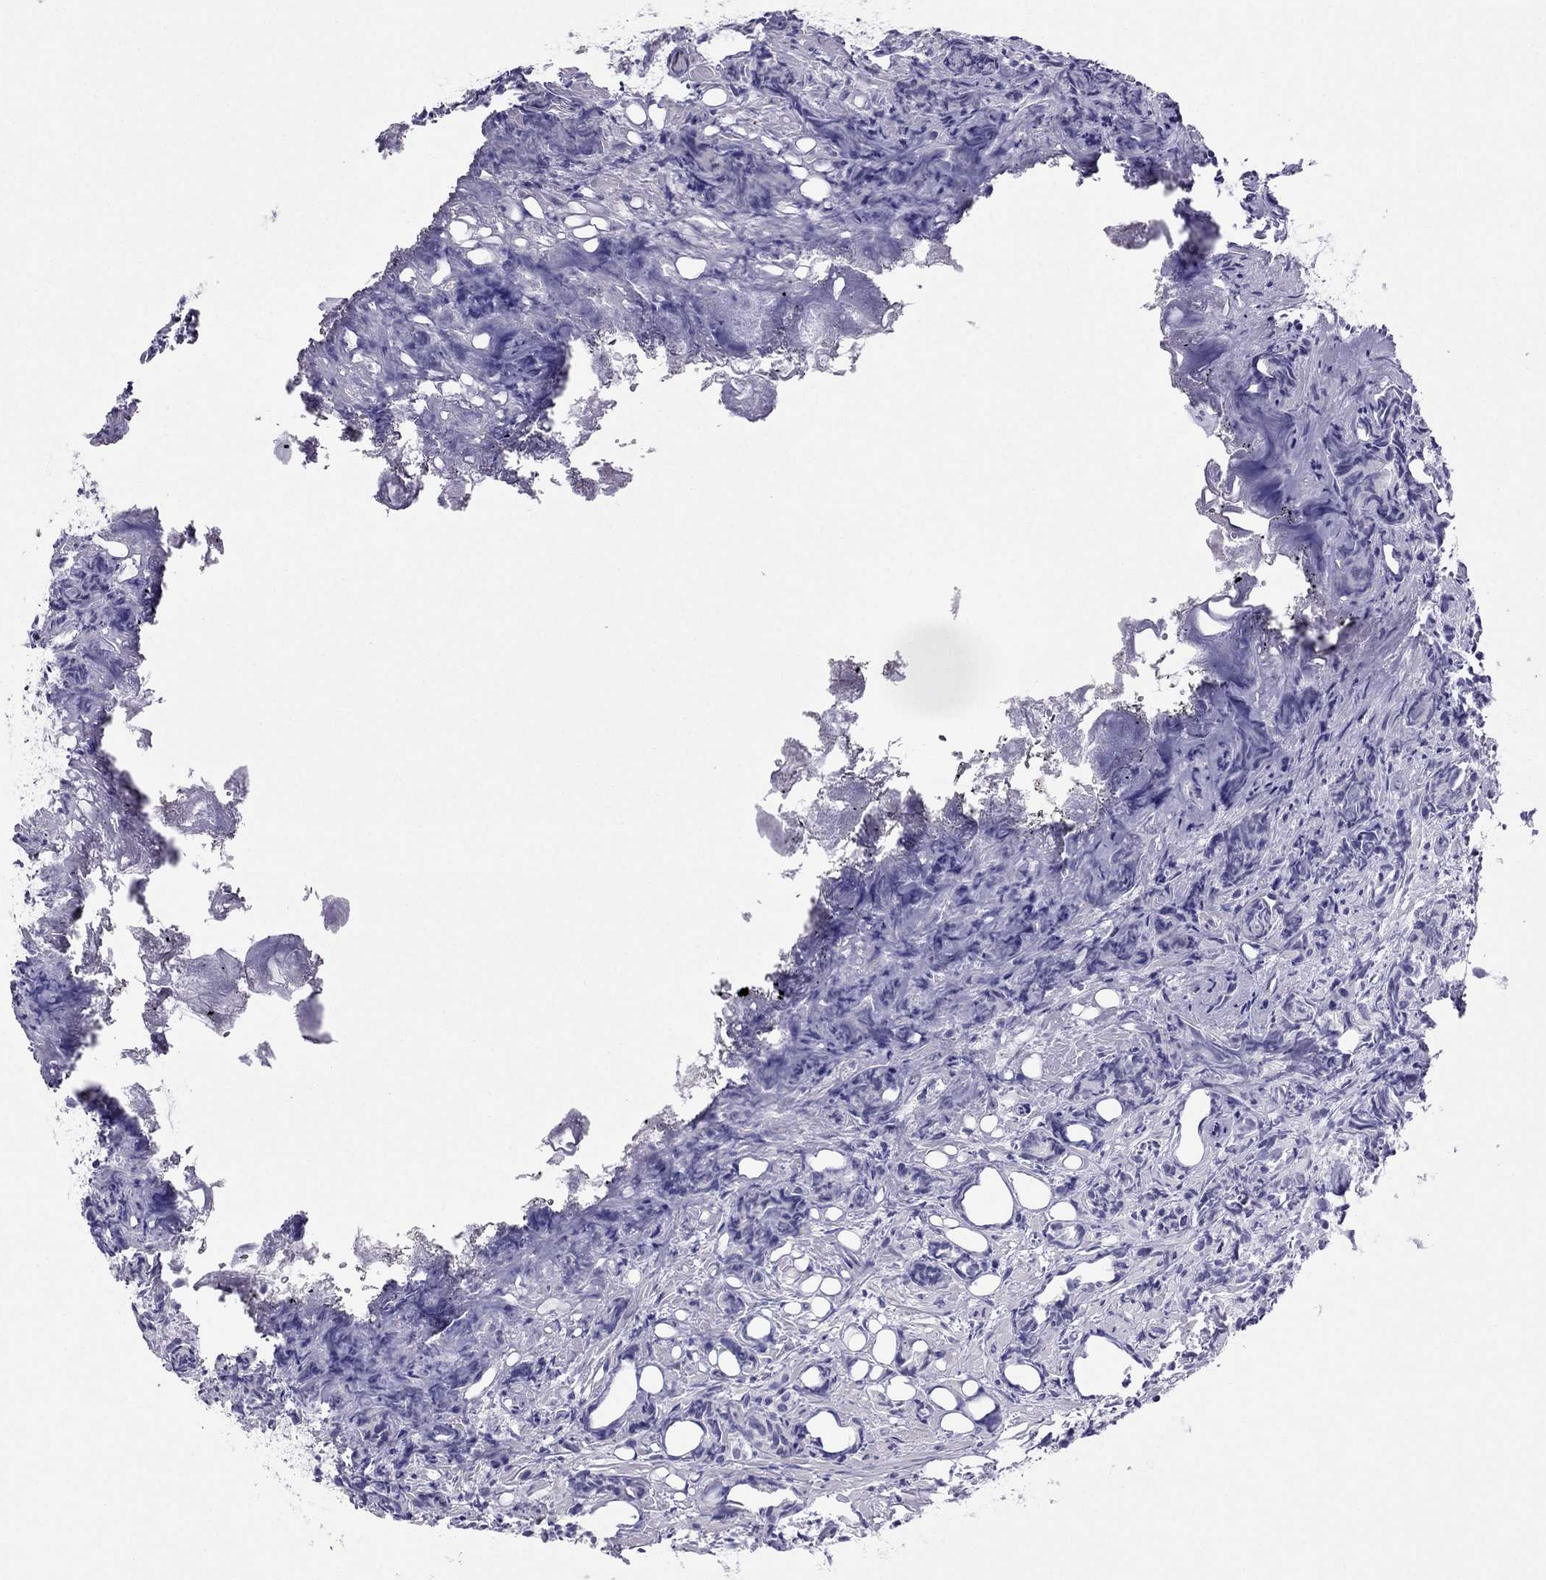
{"staining": {"intensity": "negative", "quantity": "none", "location": "none"}, "tissue": "prostate cancer", "cell_type": "Tumor cells", "image_type": "cancer", "snomed": [{"axis": "morphology", "description": "Adenocarcinoma, High grade"}, {"axis": "topography", "description": "Prostate"}], "caption": "Prostate cancer stained for a protein using immunohistochemistry (IHC) shows no staining tumor cells.", "gene": "CROCC2", "patient": {"sex": "male", "age": 84}}